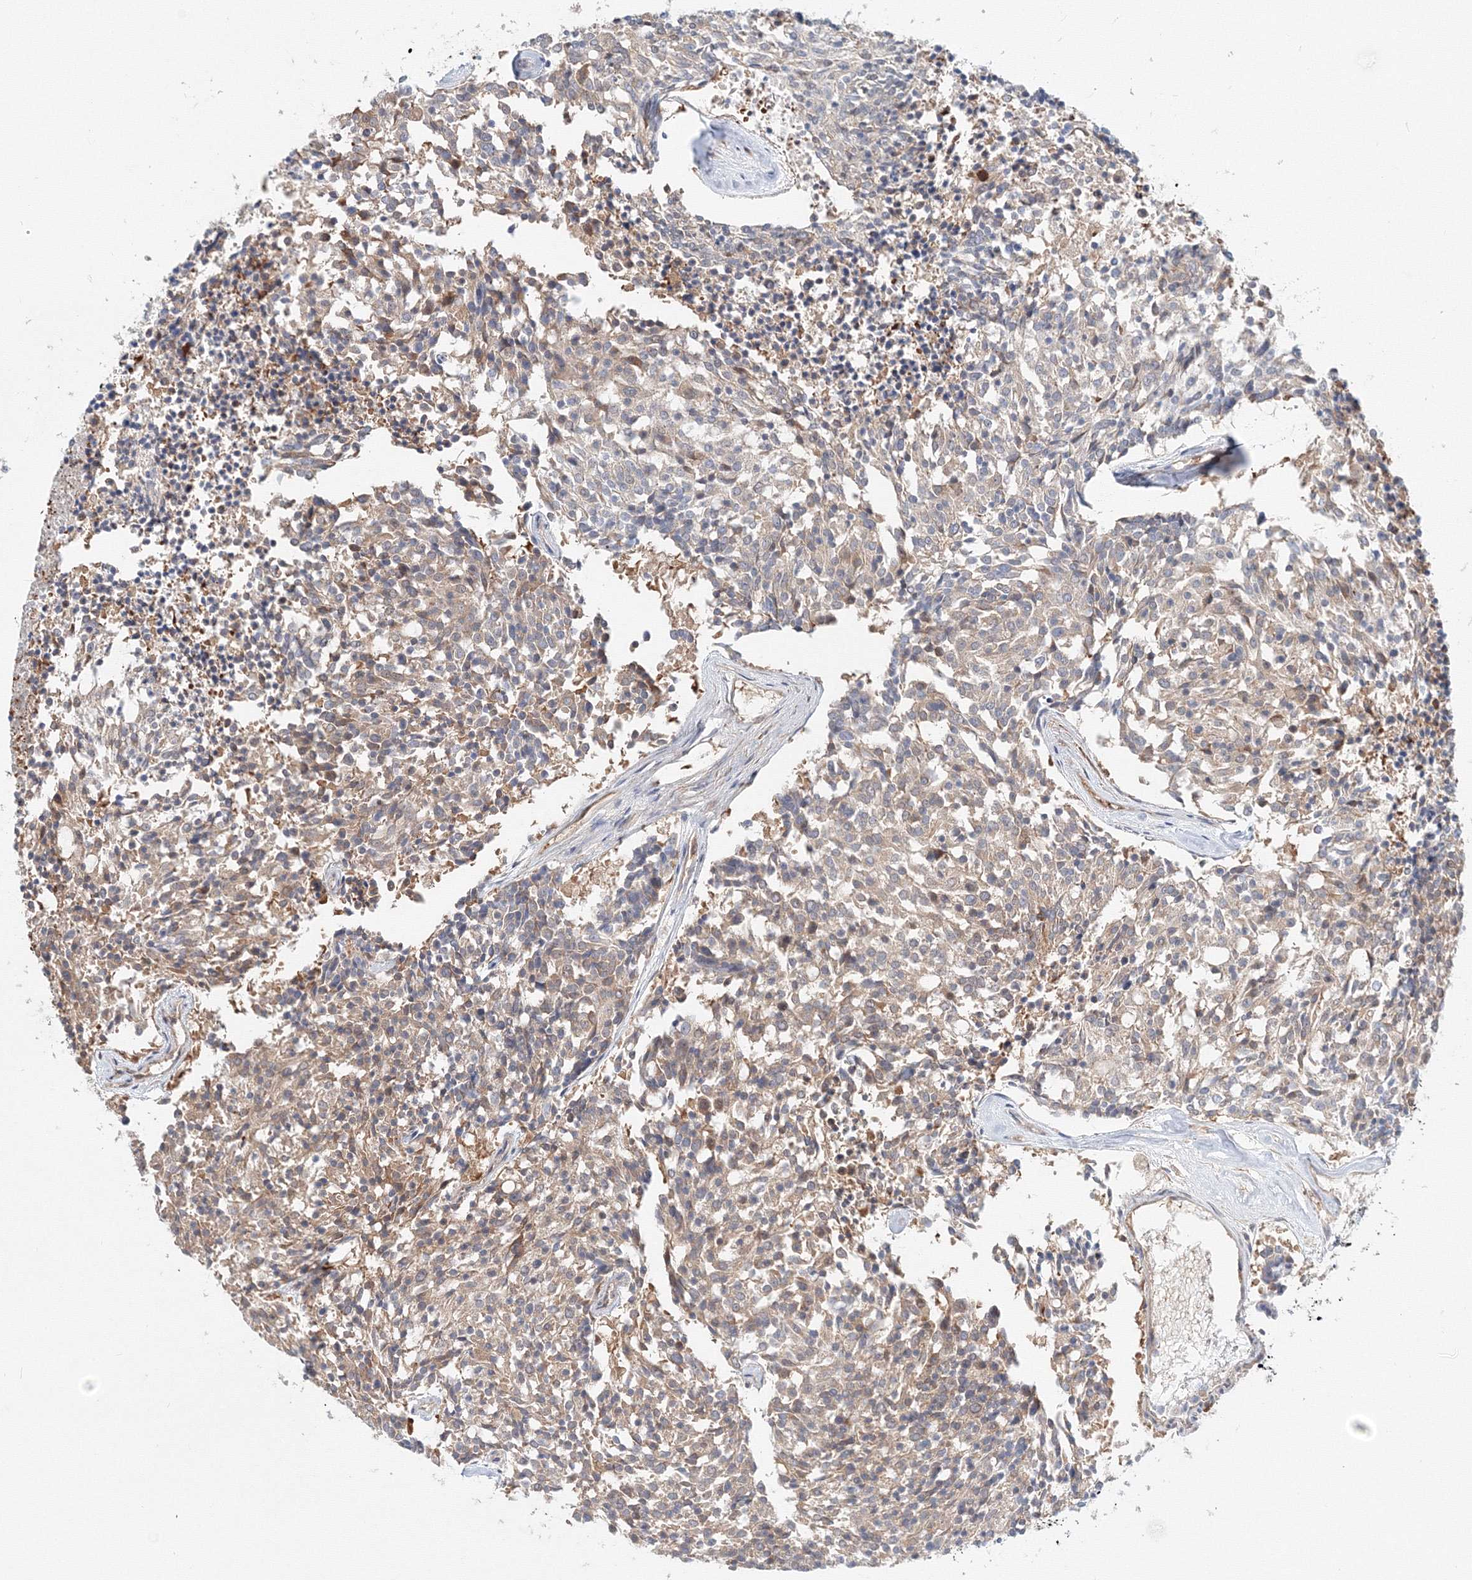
{"staining": {"intensity": "weak", "quantity": "<25%", "location": "cytoplasmic/membranous"}, "tissue": "carcinoid", "cell_type": "Tumor cells", "image_type": "cancer", "snomed": [{"axis": "morphology", "description": "Carcinoid, malignant, NOS"}, {"axis": "topography", "description": "Pancreas"}], "caption": "Immunohistochemical staining of carcinoid shows no significant positivity in tumor cells.", "gene": "ARHGAP21", "patient": {"sex": "female", "age": 54}}